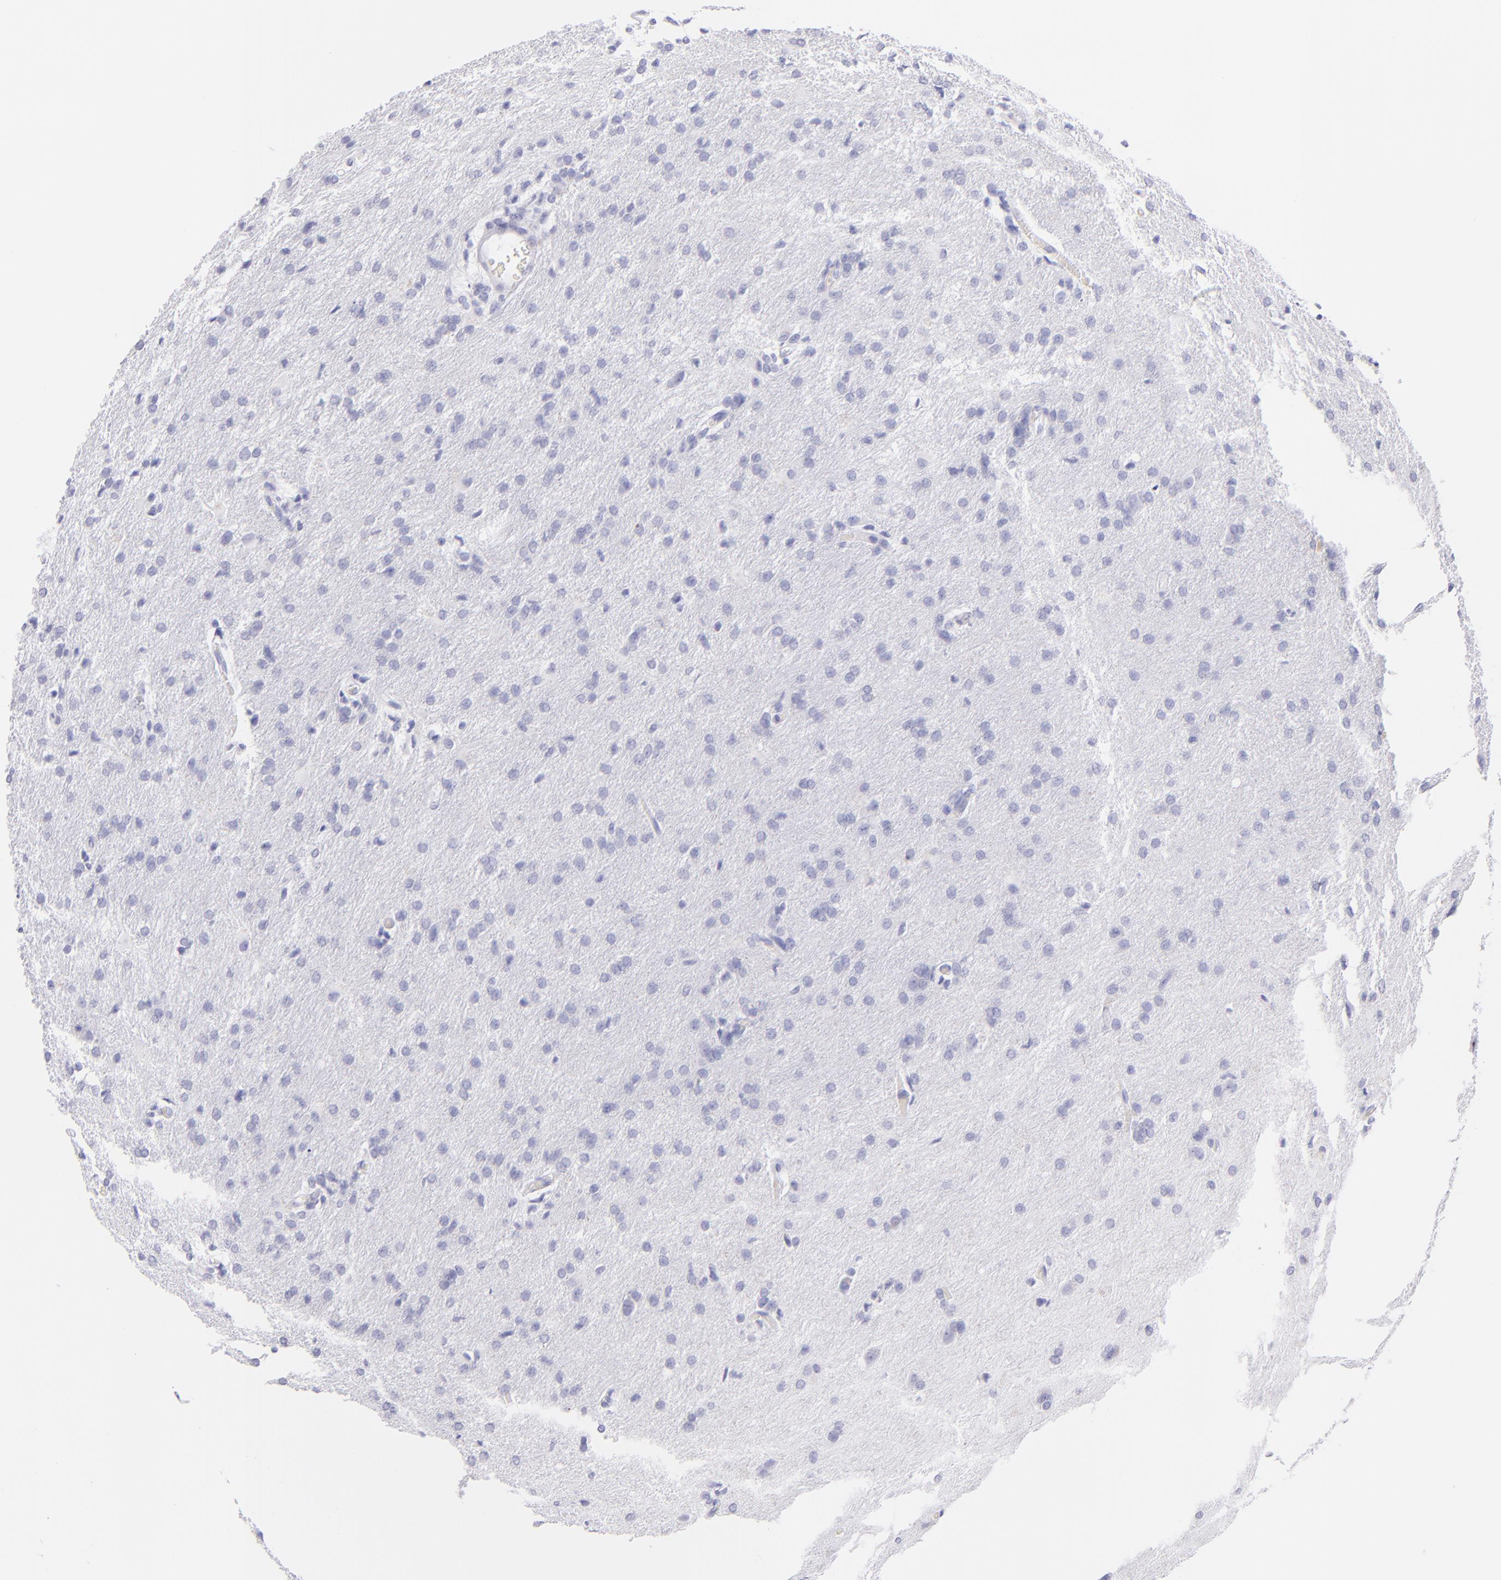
{"staining": {"intensity": "negative", "quantity": "none", "location": "none"}, "tissue": "glioma", "cell_type": "Tumor cells", "image_type": "cancer", "snomed": [{"axis": "morphology", "description": "Glioma, malignant, High grade"}, {"axis": "topography", "description": "Brain"}], "caption": "An image of high-grade glioma (malignant) stained for a protein displays no brown staining in tumor cells.", "gene": "SDC1", "patient": {"sex": "male", "age": 68}}